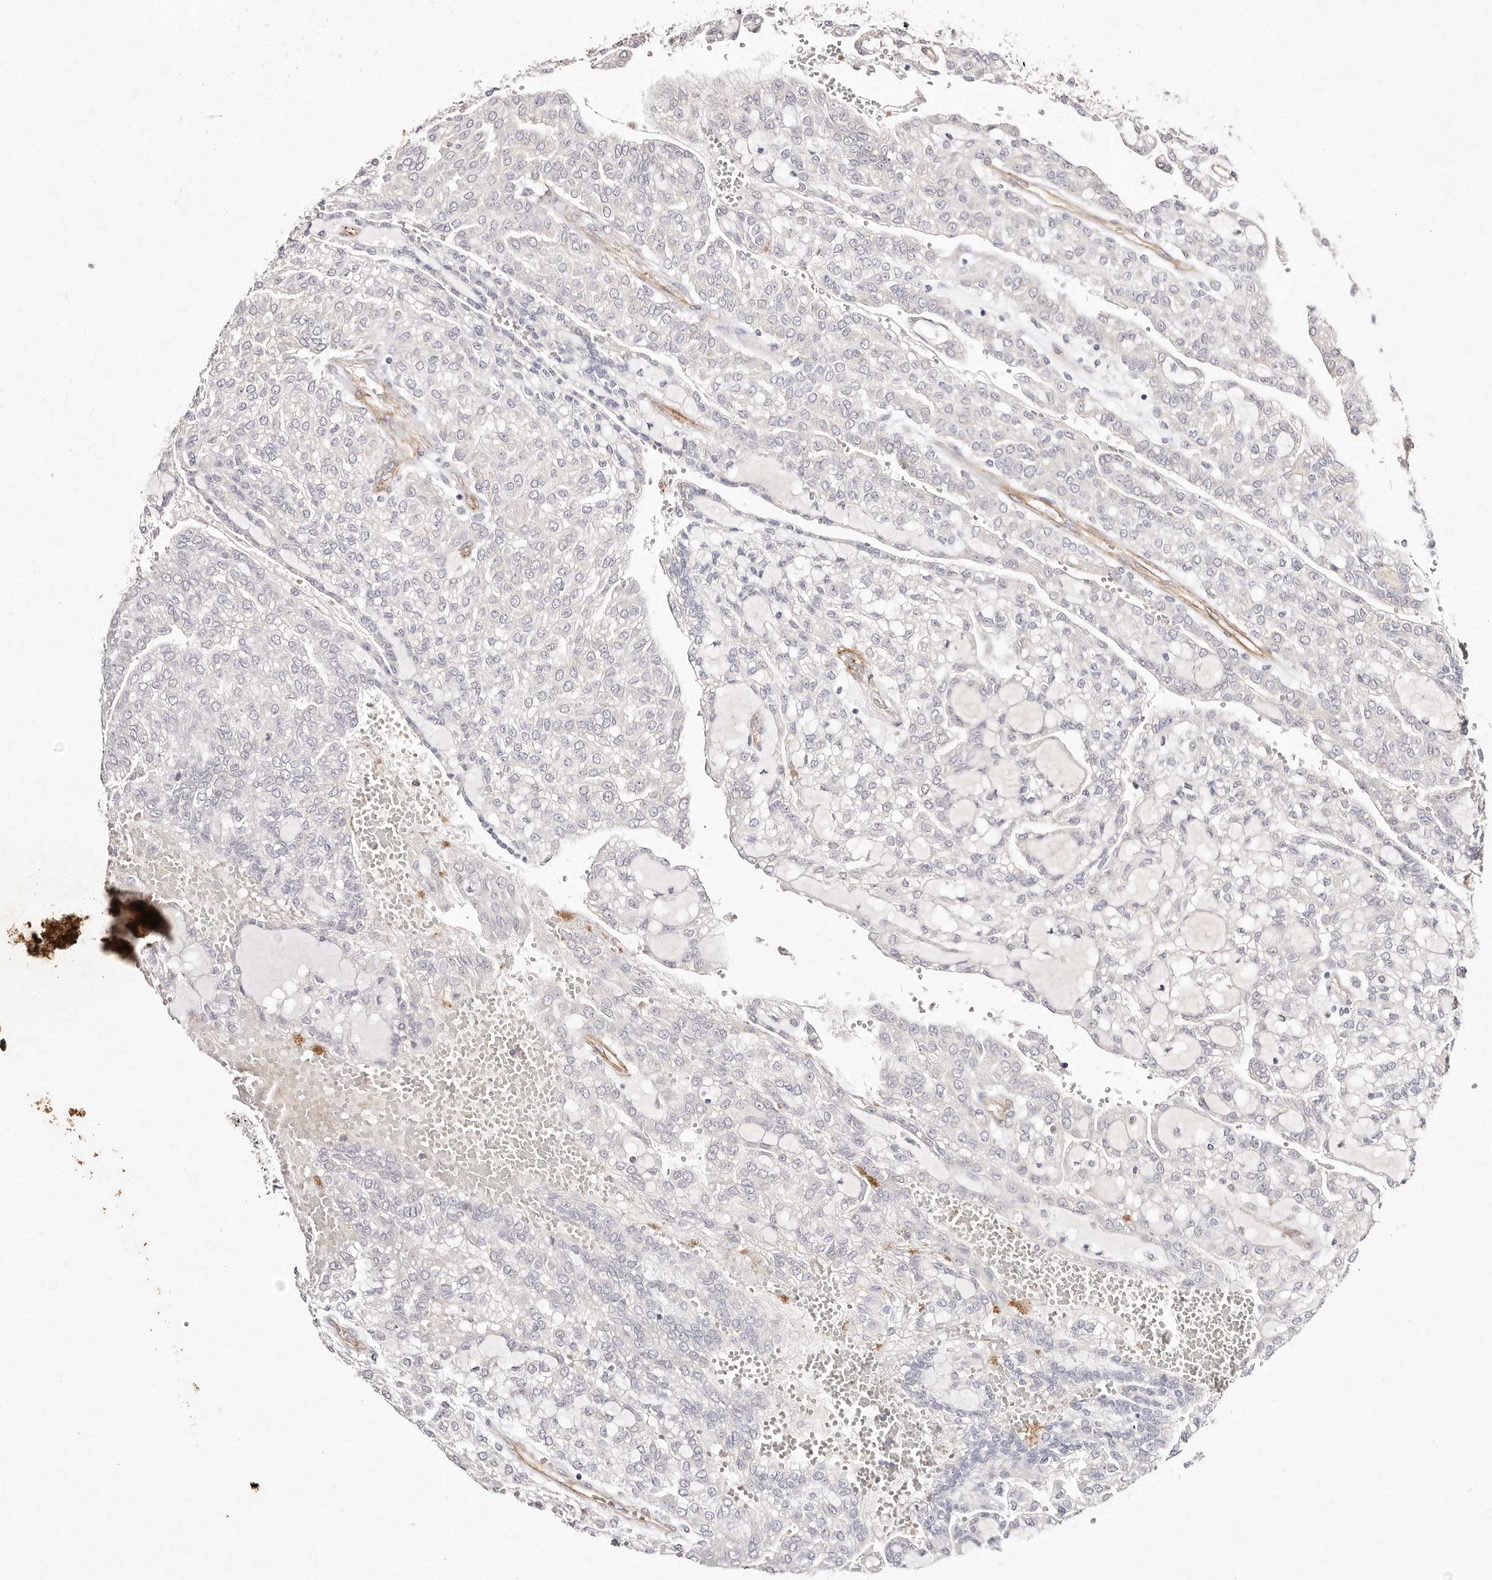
{"staining": {"intensity": "negative", "quantity": "none", "location": "none"}, "tissue": "renal cancer", "cell_type": "Tumor cells", "image_type": "cancer", "snomed": [{"axis": "morphology", "description": "Adenocarcinoma, NOS"}, {"axis": "topography", "description": "Kidney"}], "caption": "This is an immunohistochemistry image of human adenocarcinoma (renal). There is no staining in tumor cells.", "gene": "MTMR11", "patient": {"sex": "male", "age": 63}}